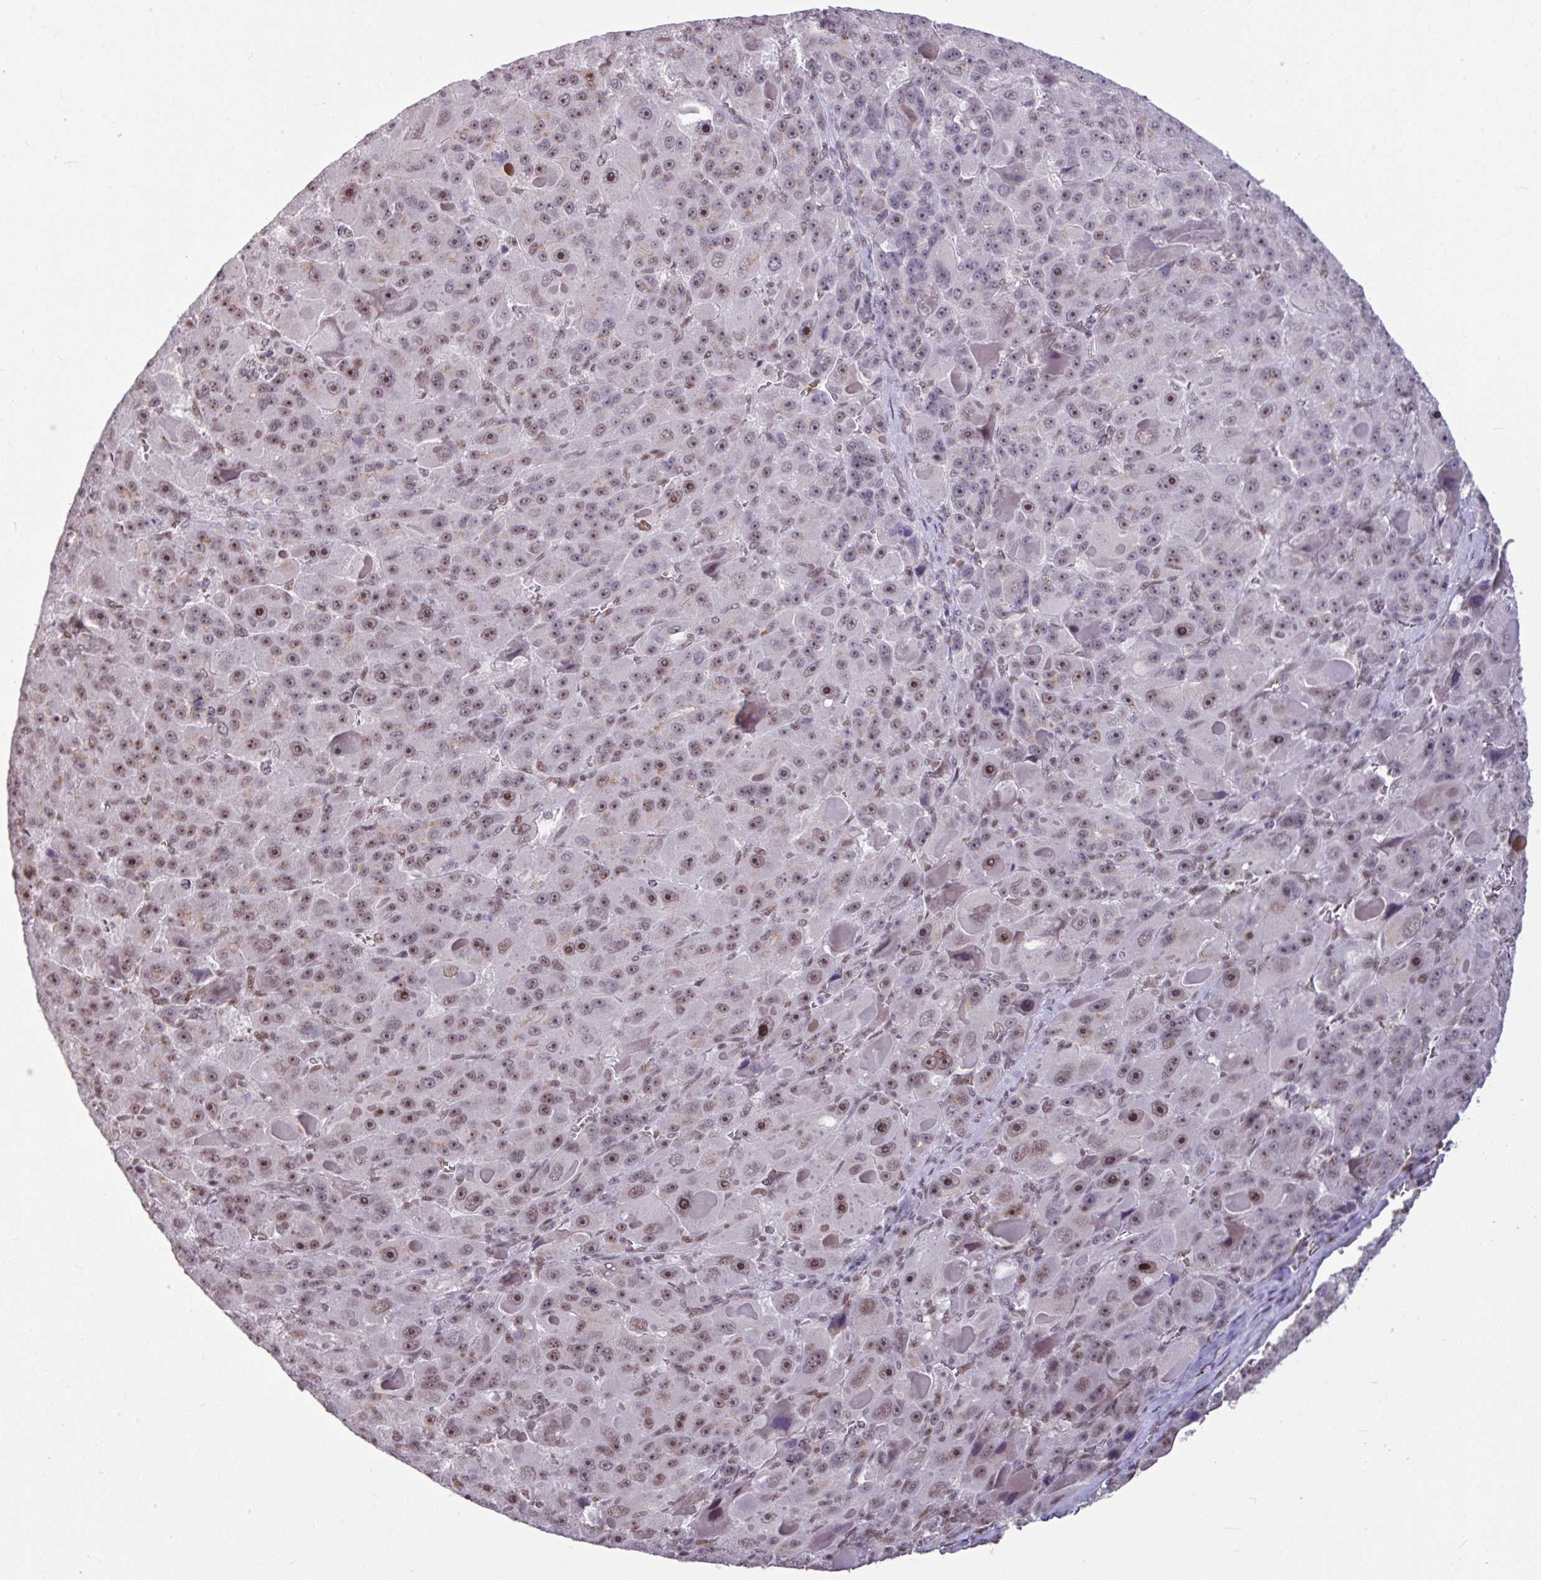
{"staining": {"intensity": "moderate", "quantity": "25%-75%", "location": "nuclear"}, "tissue": "liver cancer", "cell_type": "Tumor cells", "image_type": "cancer", "snomed": [{"axis": "morphology", "description": "Carcinoma, Hepatocellular, NOS"}, {"axis": "topography", "description": "Liver"}], "caption": "Moderate nuclear protein expression is identified in about 25%-75% of tumor cells in liver cancer.", "gene": "TDG", "patient": {"sex": "male", "age": 76}}